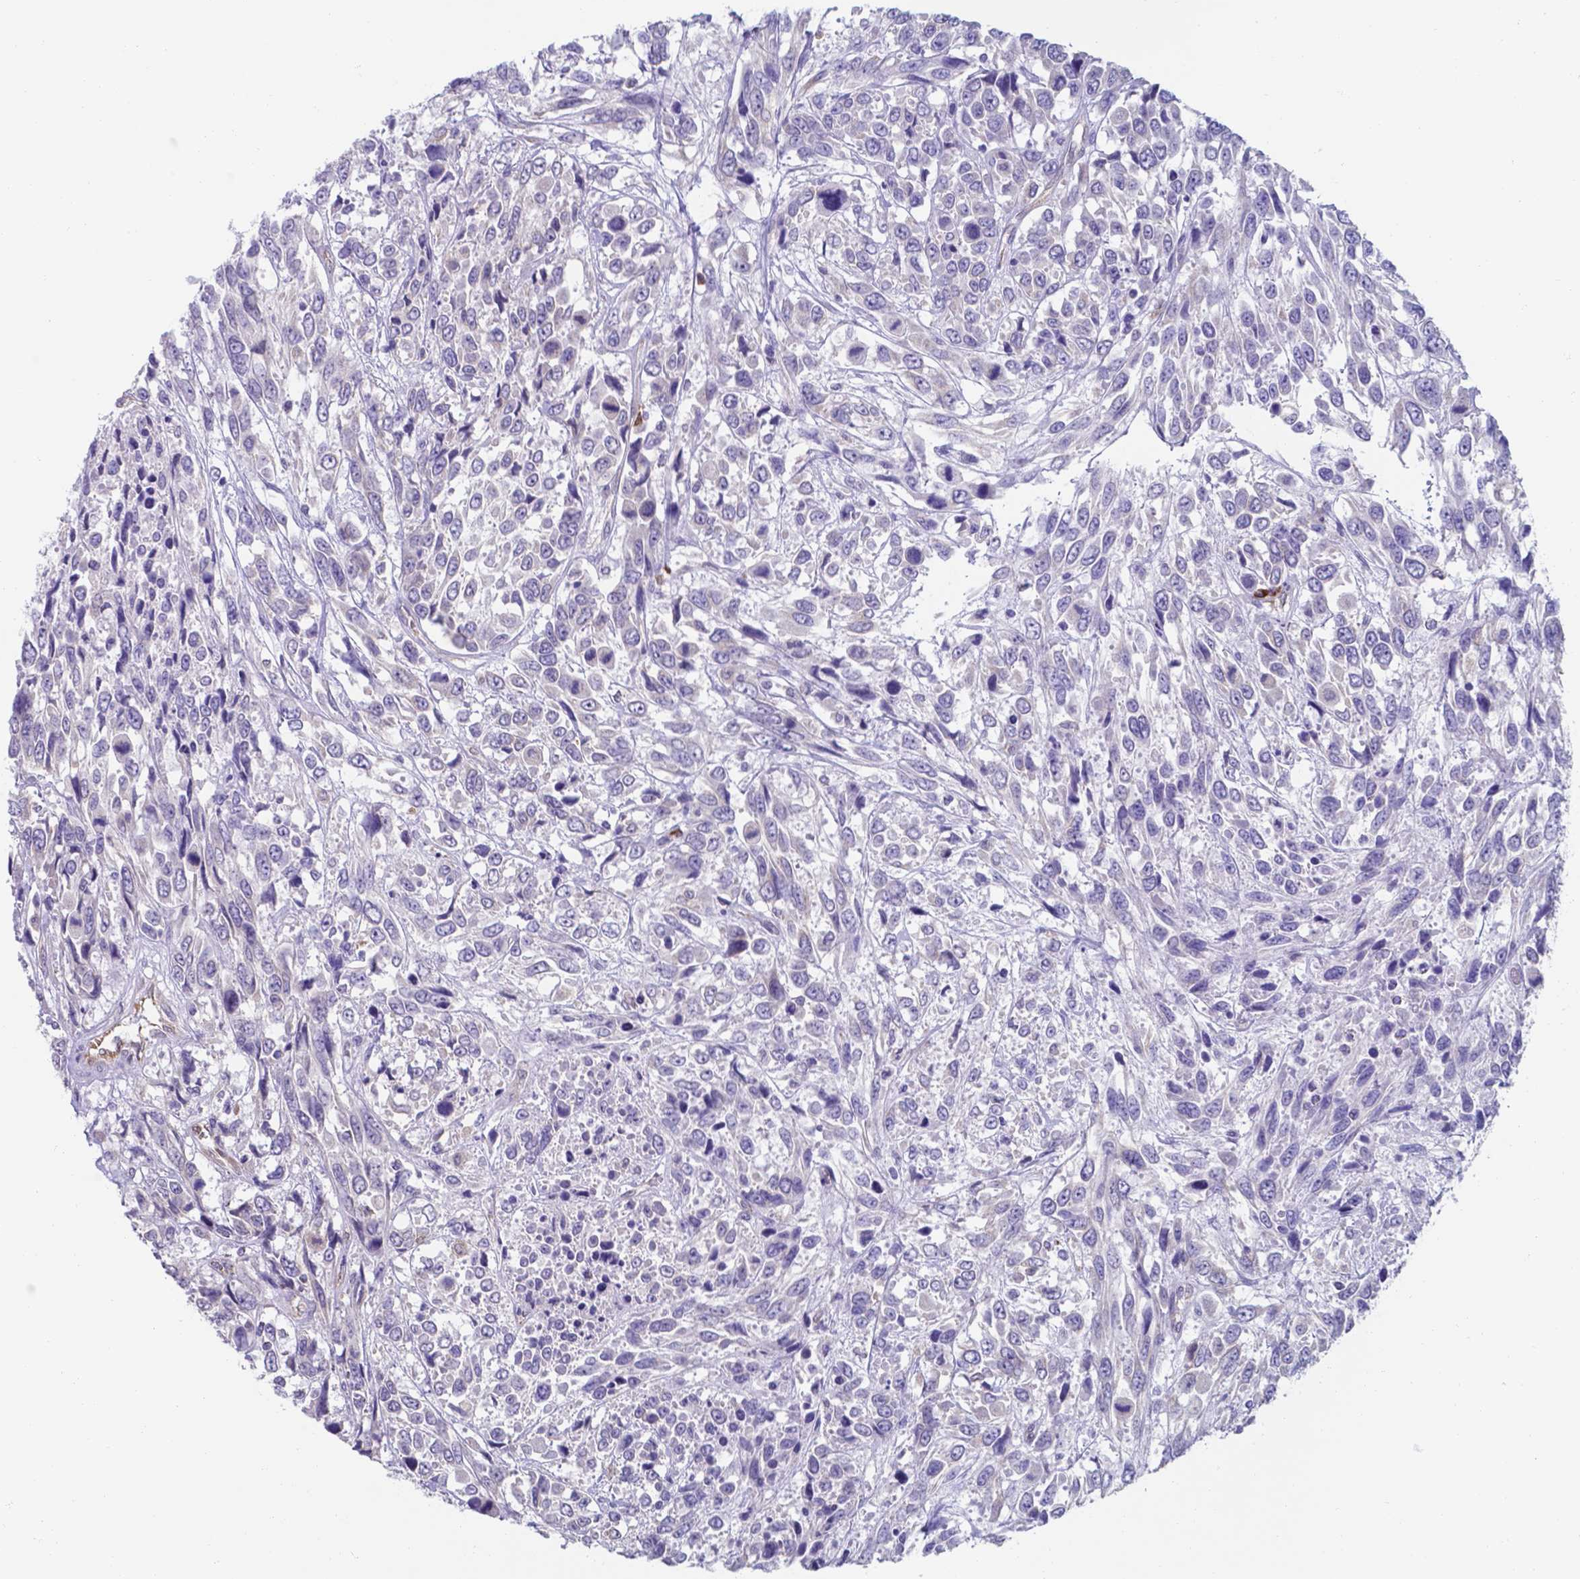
{"staining": {"intensity": "negative", "quantity": "none", "location": "none"}, "tissue": "urothelial cancer", "cell_type": "Tumor cells", "image_type": "cancer", "snomed": [{"axis": "morphology", "description": "Urothelial carcinoma, High grade"}, {"axis": "topography", "description": "Urinary bladder"}], "caption": "Immunohistochemistry (IHC) photomicrograph of urothelial cancer stained for a protein (brown), which demonstrates no staining in tumor cells.", "gene": "UBE2J1", "patient": {"sex": "female", "age": 70}}